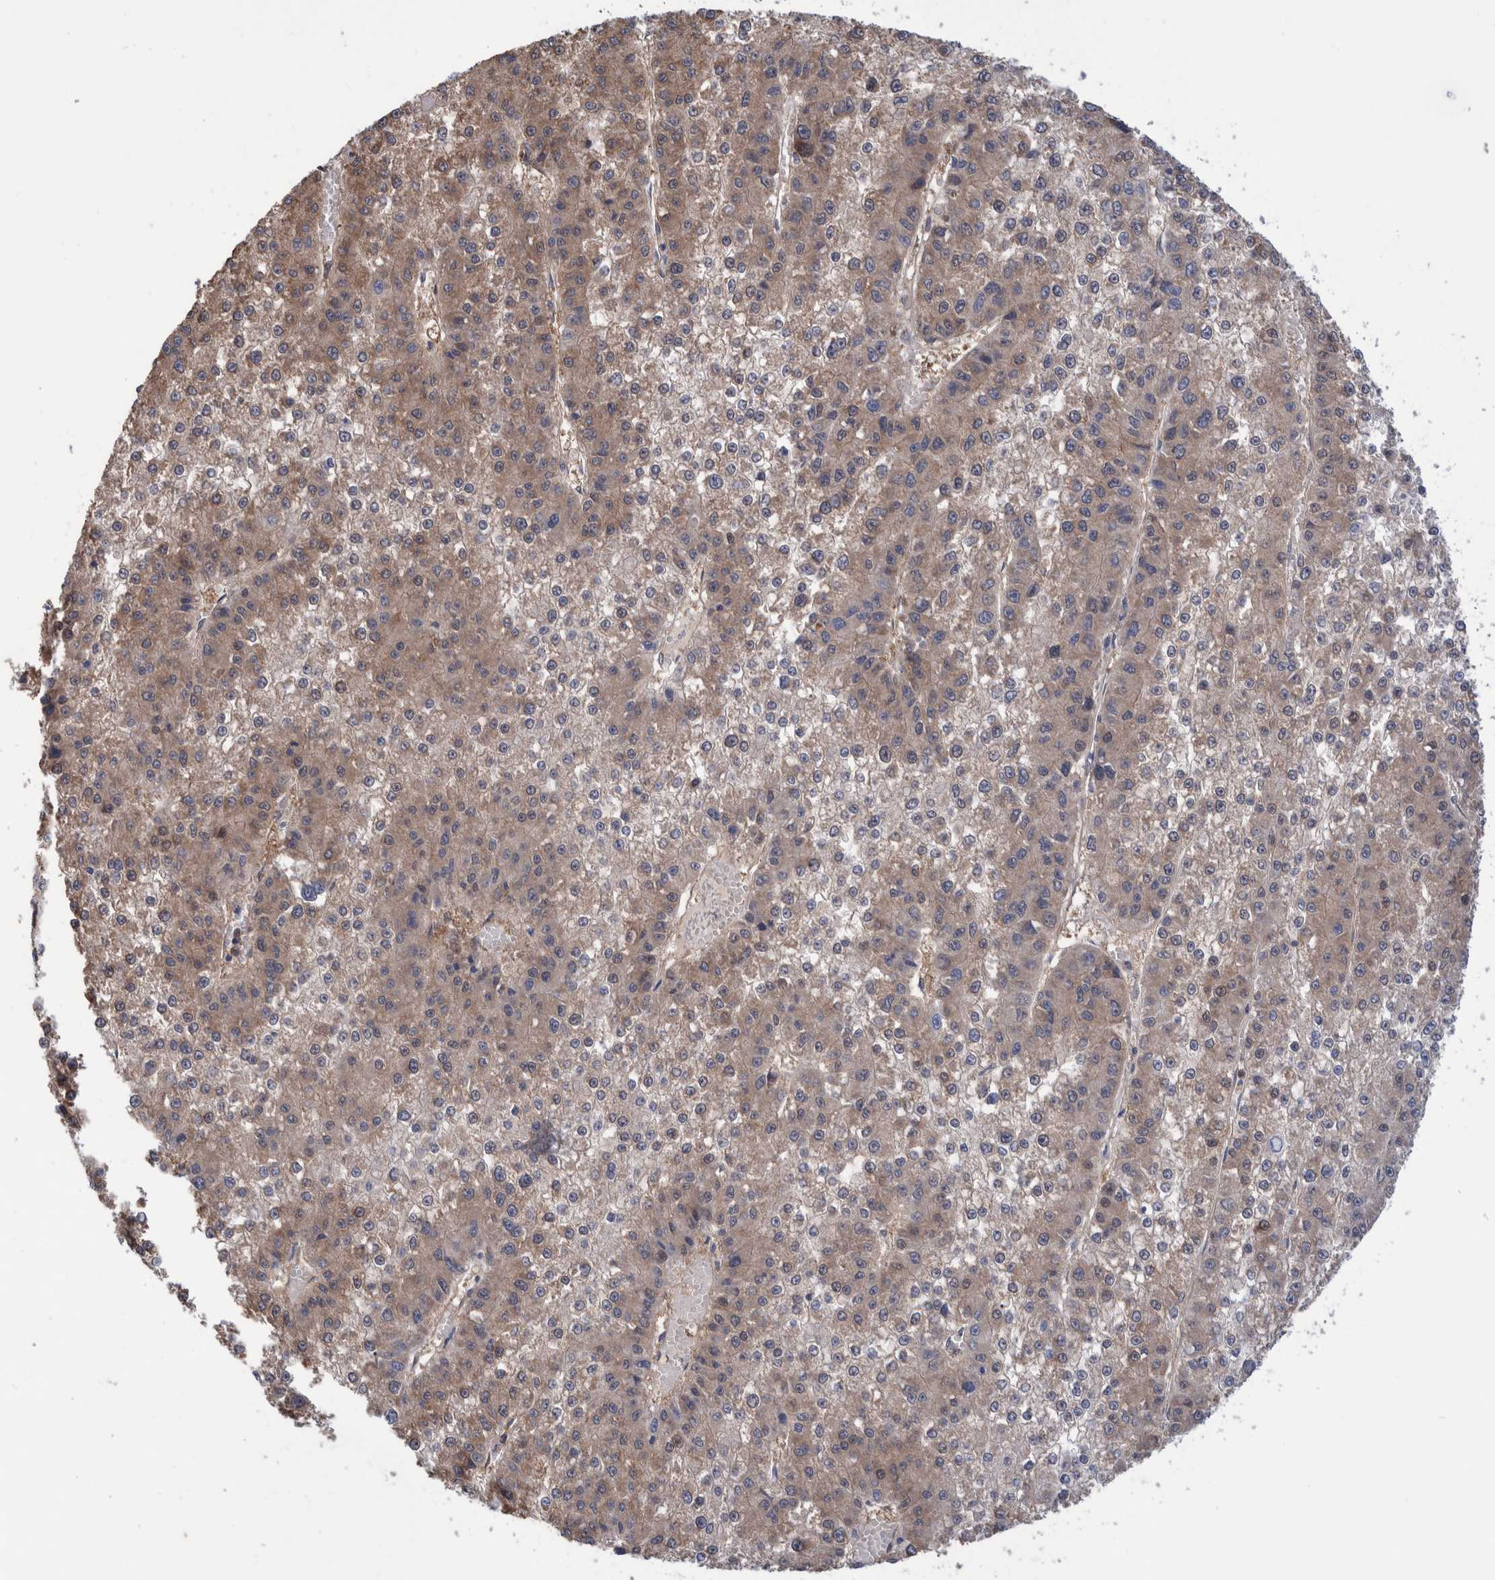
{"staining": {"intensity": "weak", "quantity": ">75%", "location": "cytoplasmic/membranous"}, "tissue": "liver cancer", "cell_type": "Tumor cells", "image_type": "cancer", "snomed": [{"axis": "morphology", "description": "Carcinoma, Hepatocellular, NOS"}, {"axis": "topography", "description": "Liver"}], "caption": "Liver cancer (hepatocellular carcinoma) stained for a protein reveals weak cytoplasmic/membranous positivity in tumor cells. (brown staining indicates protein expression, while blue staining denotes nuclei).", "gene": "PFAS", "patient": {"sex": "female", "age": 73}}